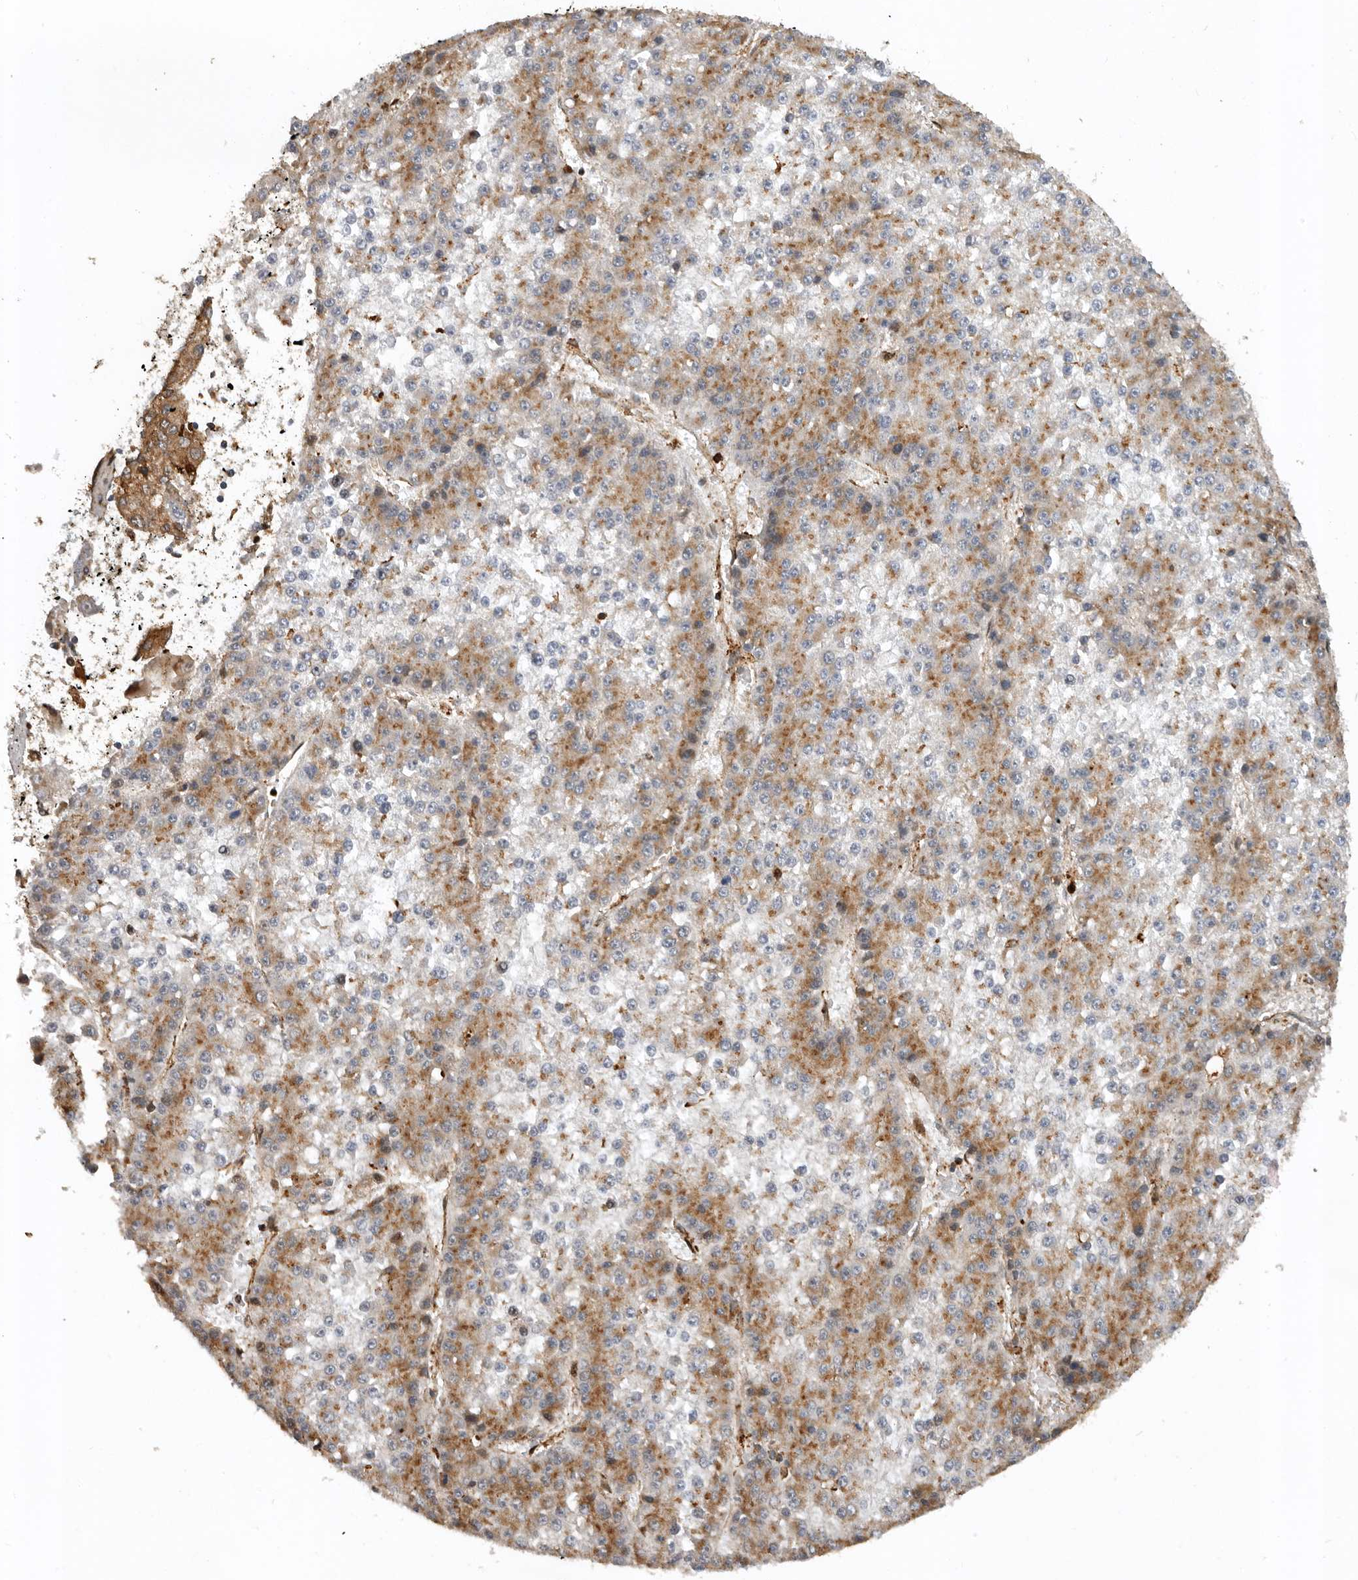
{"staining": {"intensity": "moderate", "quantity": "25%-75%", "location": "cytoplasmic/membranous"}, "tissue": "liver cancer", "cell_type": "Tumor cells", "image_type": "cancer", "snomed": [{"axis": "morphology", "description": "Carcinoma, Hepatocellular, NOS"}, {"axis": "topography", "description": "Liver"}], "caption": "Hepatocellular carcinoma (liver) was stained to show a protein in brown. There is medium levels of moderate cytoplasmic/membranous staining in approximately 25%-75% of tumor cells. (brown staining indicates protein expression, while blue staining denotes nuclei).", "gene": "RNF157", "patient": {"sex": "female", "age": 73}}